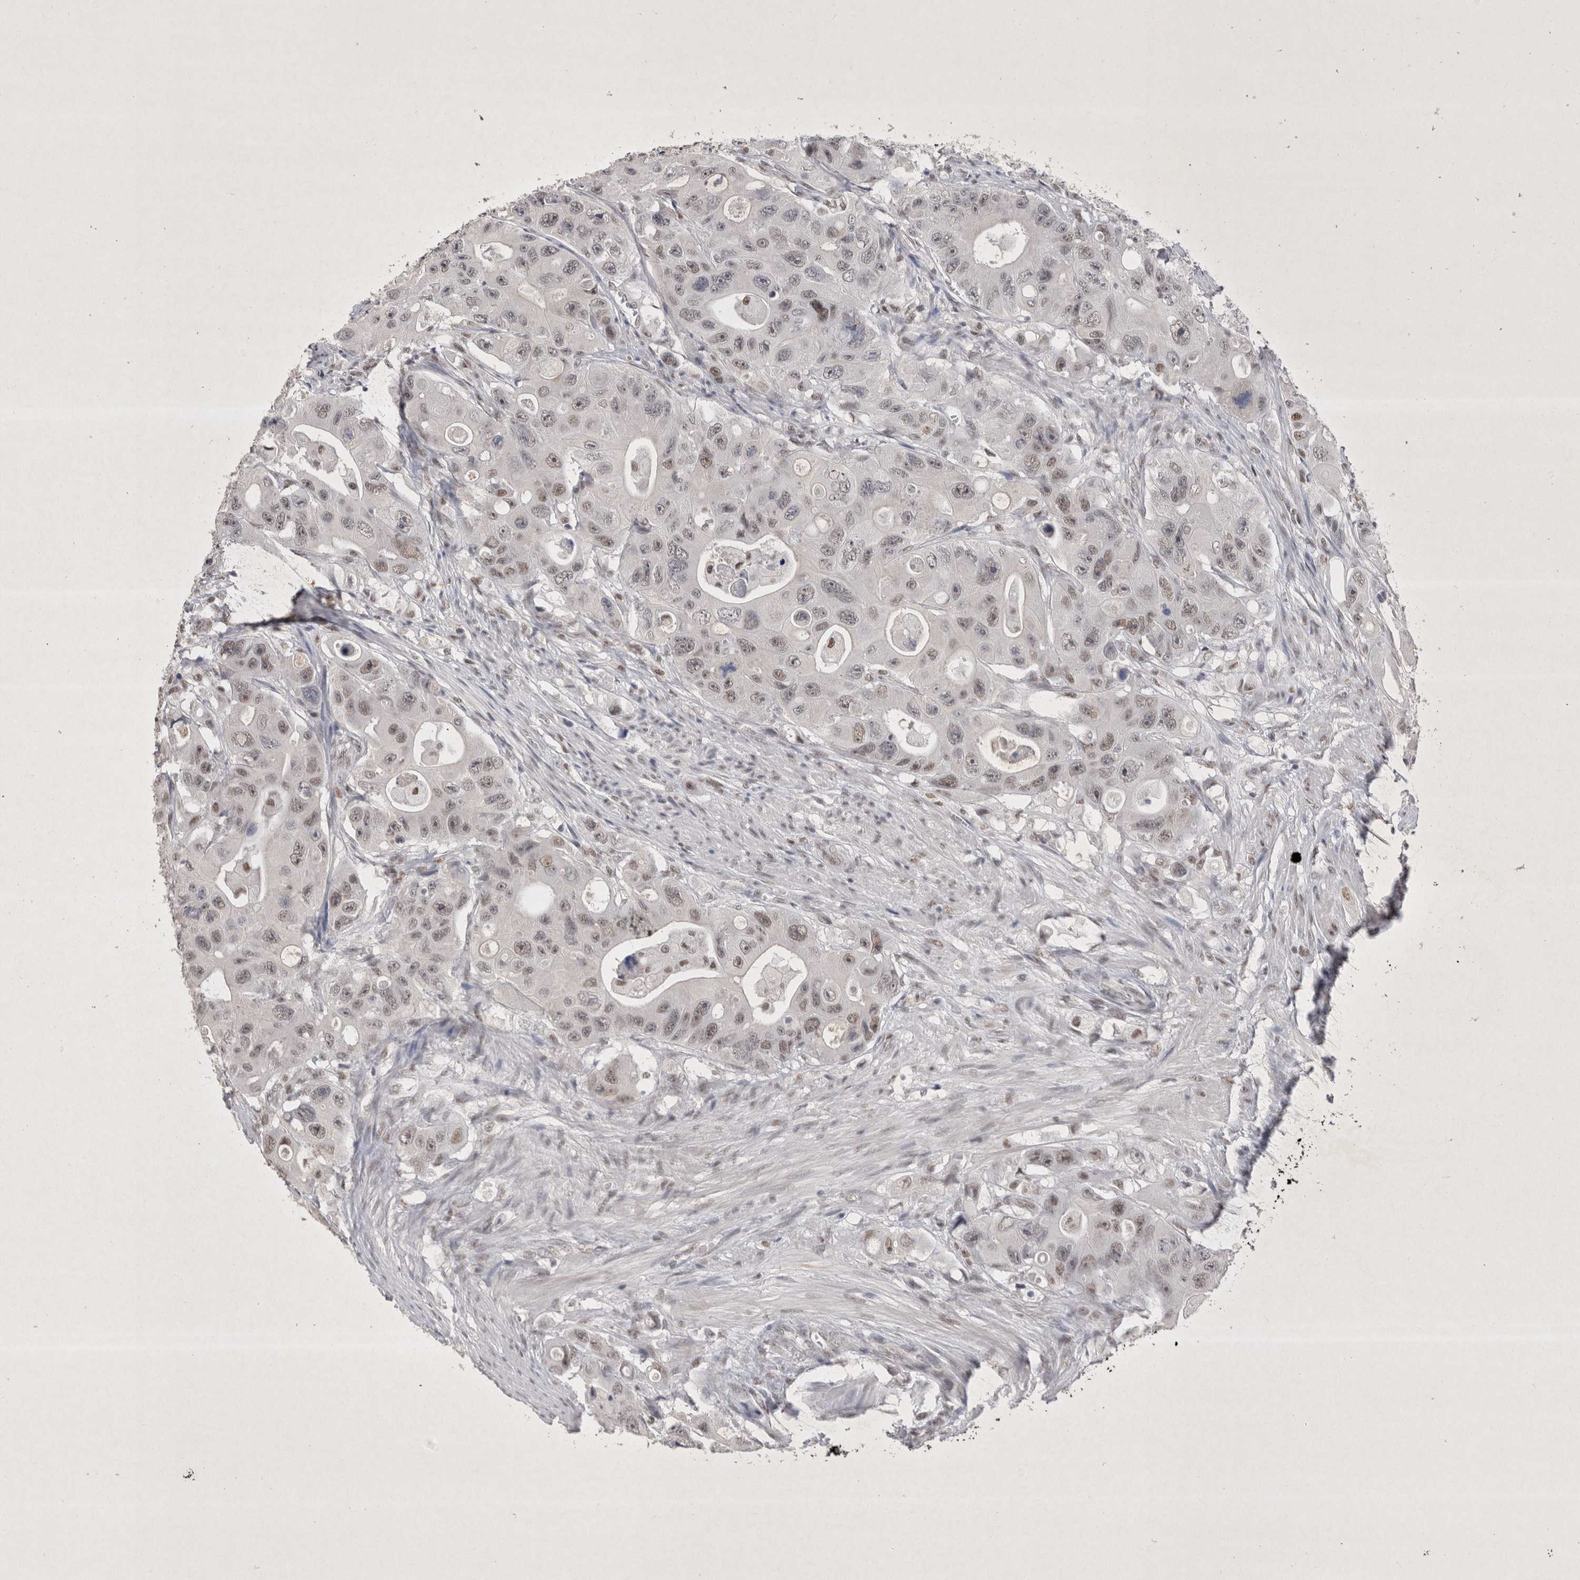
{"staining": {"intensity": "weak", "quantity": "25%-75%", "location": "nuclear"}, "tissue": "colorectal cancer", "cell_type": "Tumor cells", "image_type": "cancer", "snomed": [{"axis": "morphology", "description": "Adenocarcinoma, NOS"}, {"axis": "topography", "description": "Colon"}], "caption": "Immunohistochemistry photomicrograph of colorectal adenocarcinoma stained for a protein (brown), which exhibits low levels of weak nuclear staining in about 25%-75% of tumor cells.", "gene": "RBM6", "patient": {"sex": "female", "age": 46}}